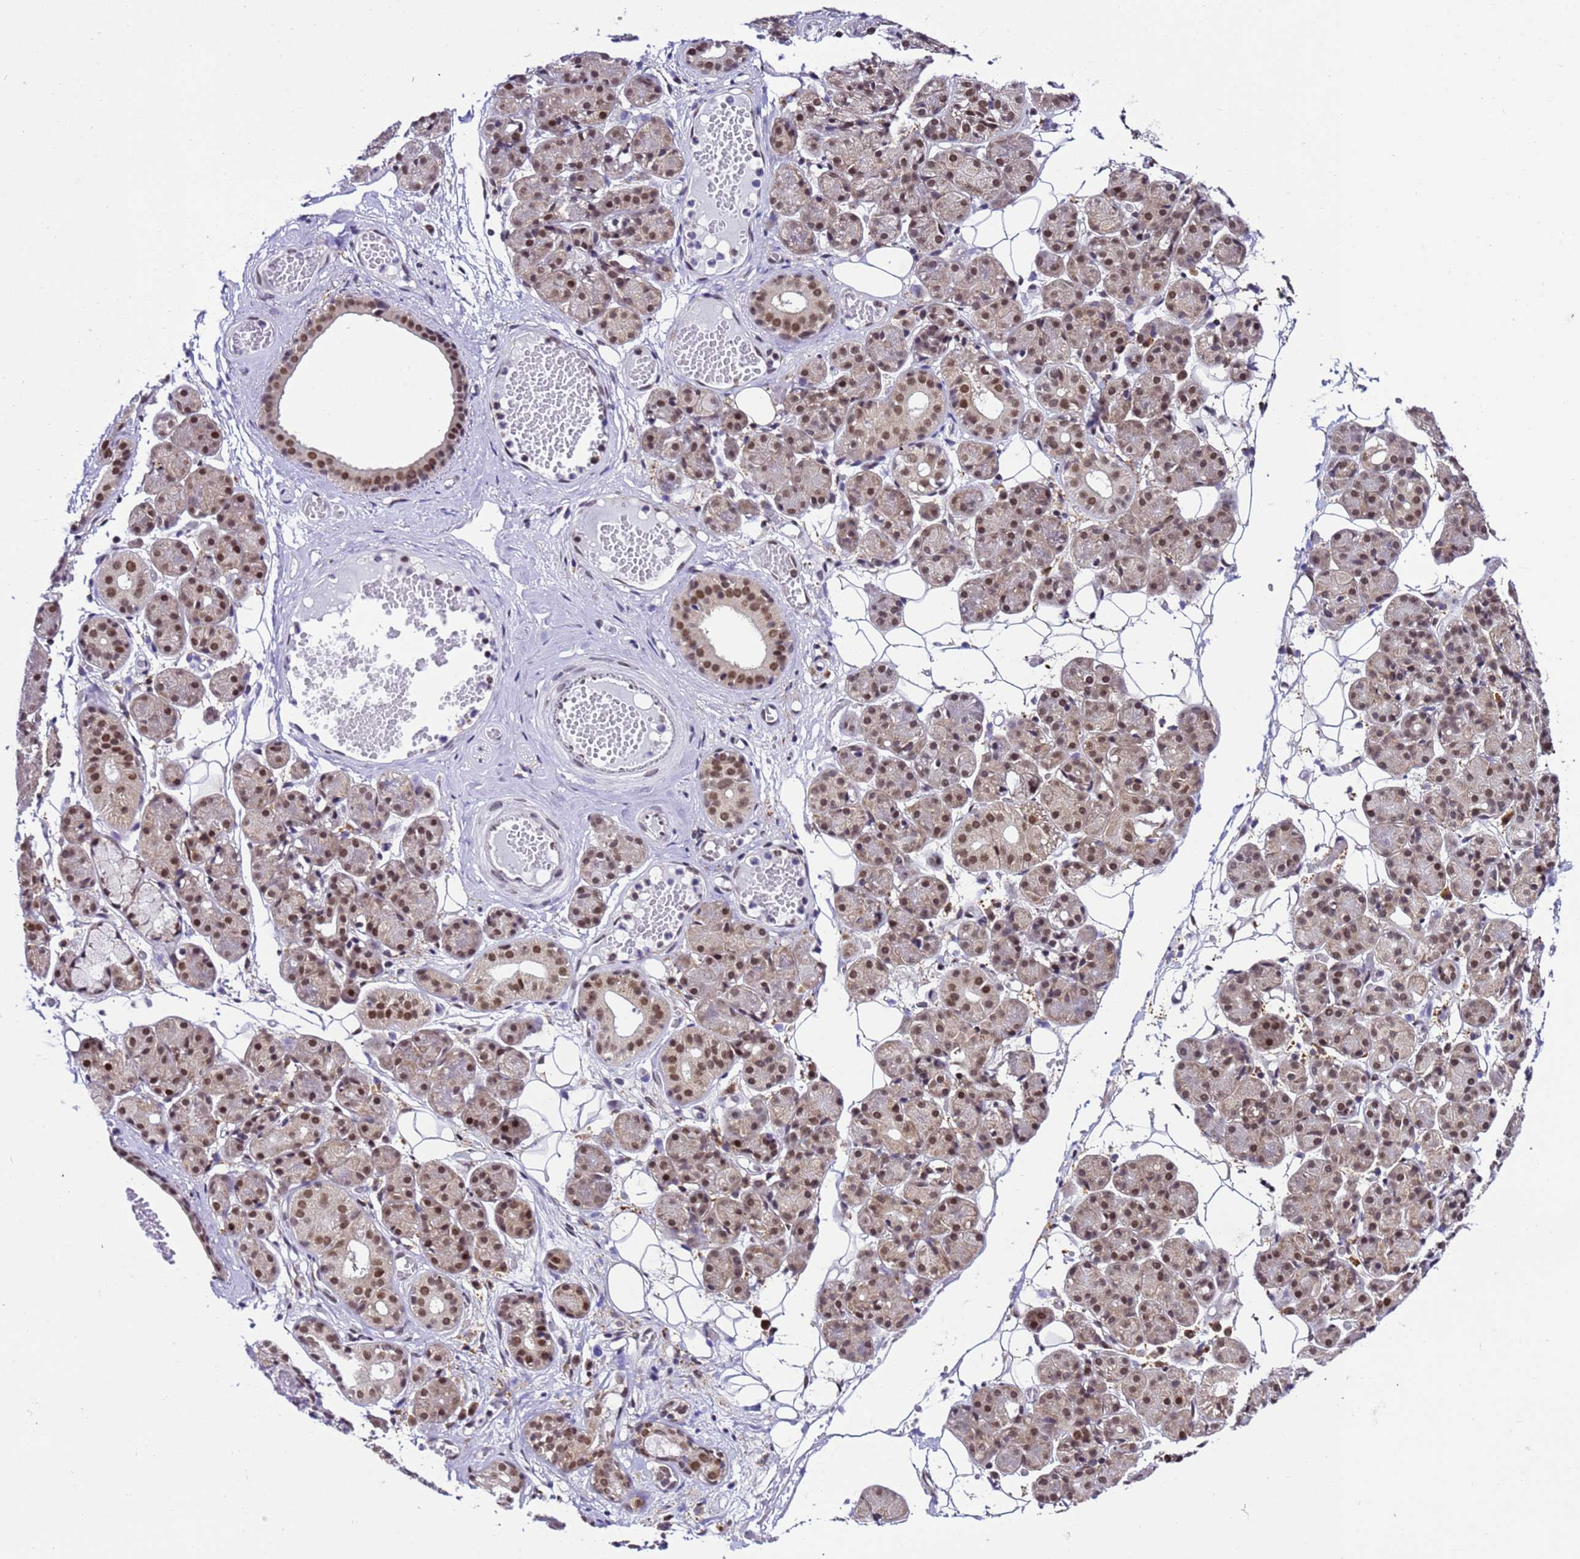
{"staining": {"intensity": "moderate", "quantity": "25%-75%", "location": "nuclear"}, "tissue": "salivary gland", "cell_type": "Glandular cells", "image_type": "normal", "snomed": [{"axis": "morphology", "description": "Normal tissue, NOS"}, {"axis": "topography", "description": "Salivary gland"}], "caption": "An image of salivary gland stained for a protein shows moderate nuclear brown staining in glandular cells.", "gene": "SMN1", "patient": {"sex": "male", "age": 63}}